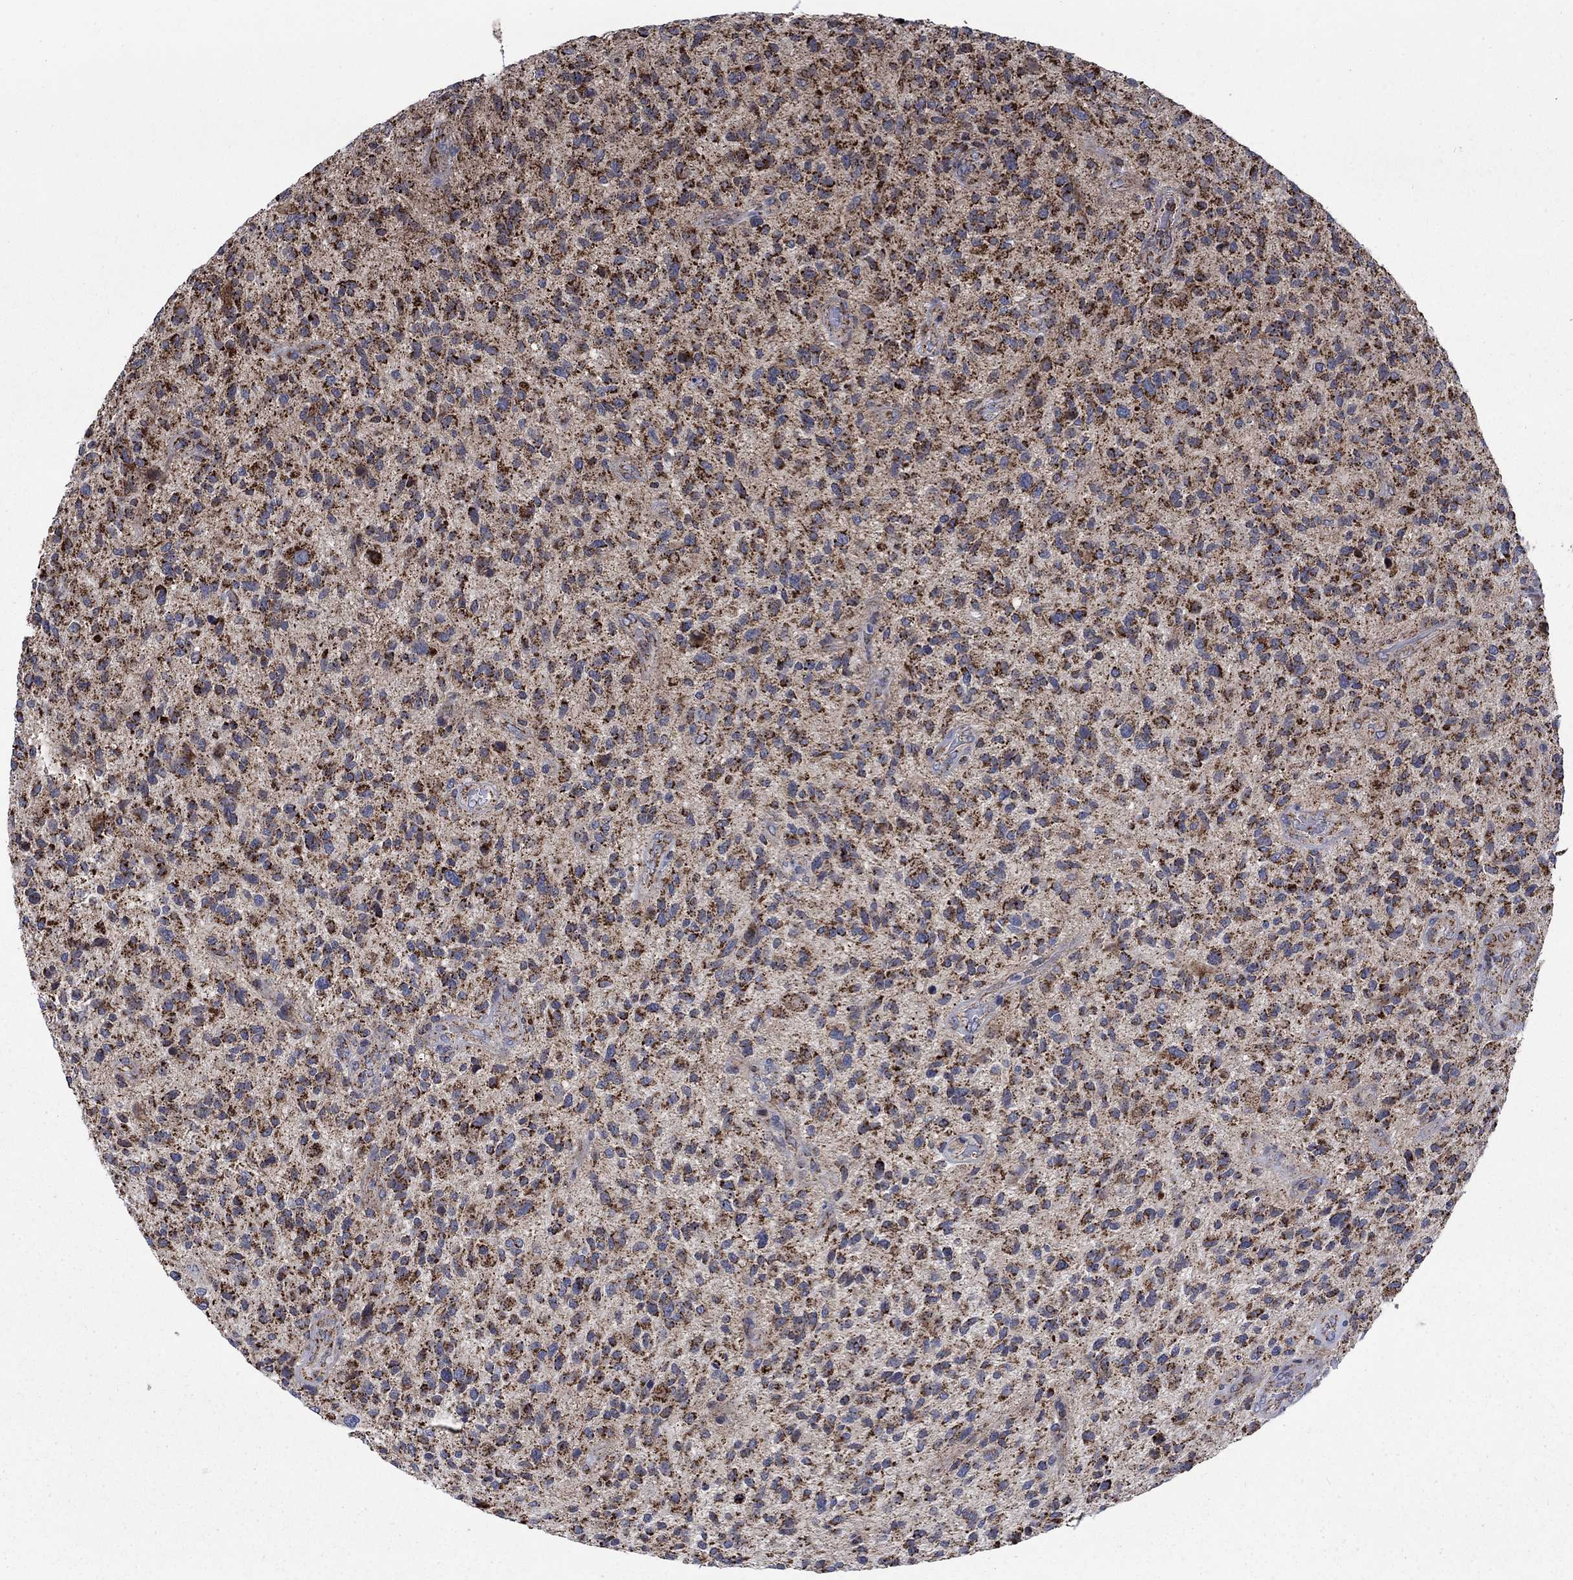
{"staining": {"intensity": "strong", "quantity": ">75%", "location": "cytoplasmic/membranous"}, "tissue": "glioma", "cell_type": "Tumor cells", "image_type": "cancer", "snomed": [{"axis": "morphology", "description": "Glioma, malignant, High grade"}, {"axis": "topography", "description": "Brain"}], "caption": "Human high-grade glioma (malignant) stained with a brown dye shows strong cytoplasmic/membranous positive expression in approximately >75% of tumor cells.", "gene": "MOAP1", "patient": {"sex": "male", "age": 47}}